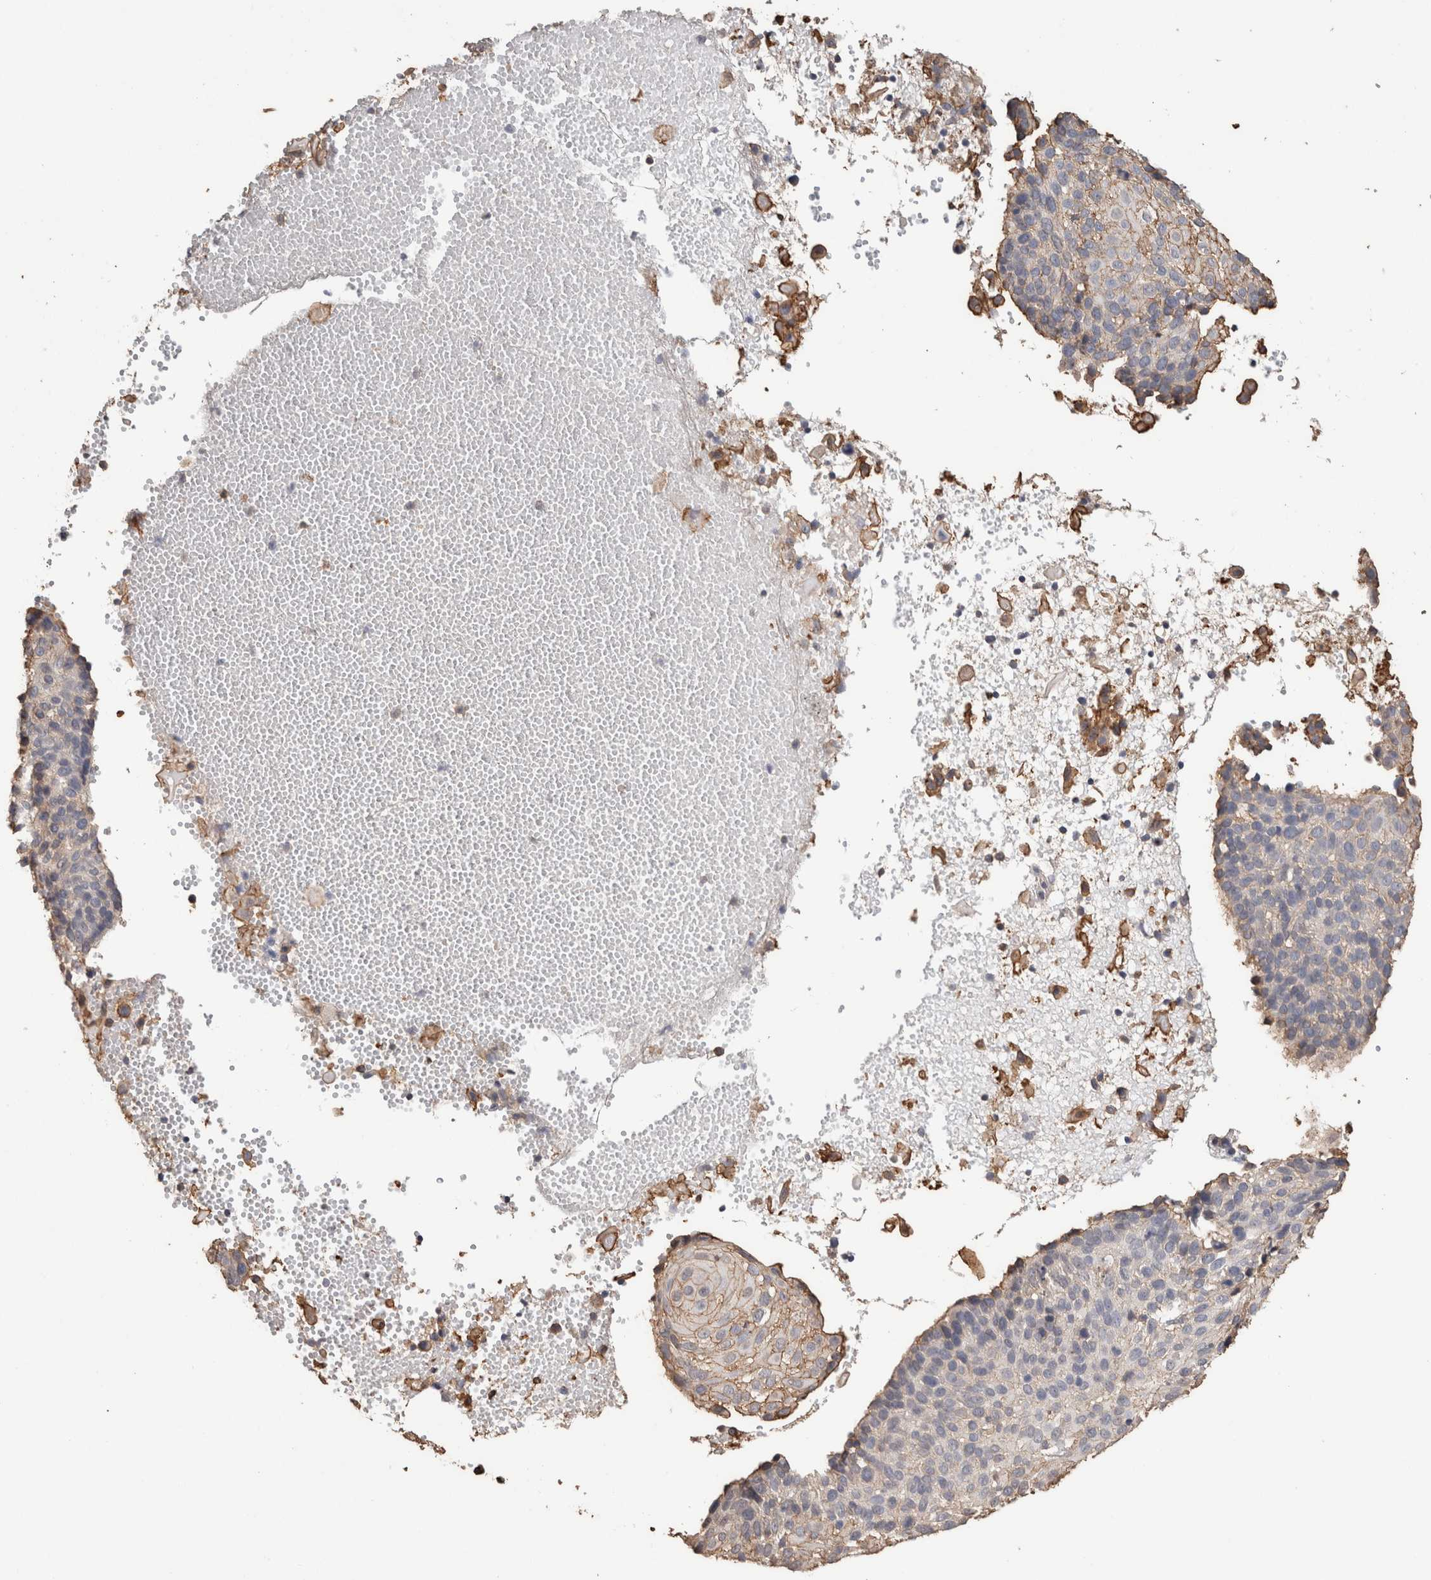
{"staining": {"intensity": "weak", "quantity": "<25%", "location": "cytoplasmic/membranous"}, "tissue": "cervical cancer", "cell_type": "Tumor cells", "image_type": "cancer", "snomed": [{"axis": "morphology", "description": "Squamous cell carcinoma, NOS"}, {"axis": "topography", "description": "Cervix"}], "caption": "IHC image of neoplastic tissue: human cervical cancer stained with DAB (3,3'-diaminobenzidine) demonstrates no significant protein expression in tumor cells. (Brightfield microscopy of DAB immunohistochemistry (IHC) at high magnification).", "gene": "S100A10", "patient": {"sex": "female", "age": 74}}